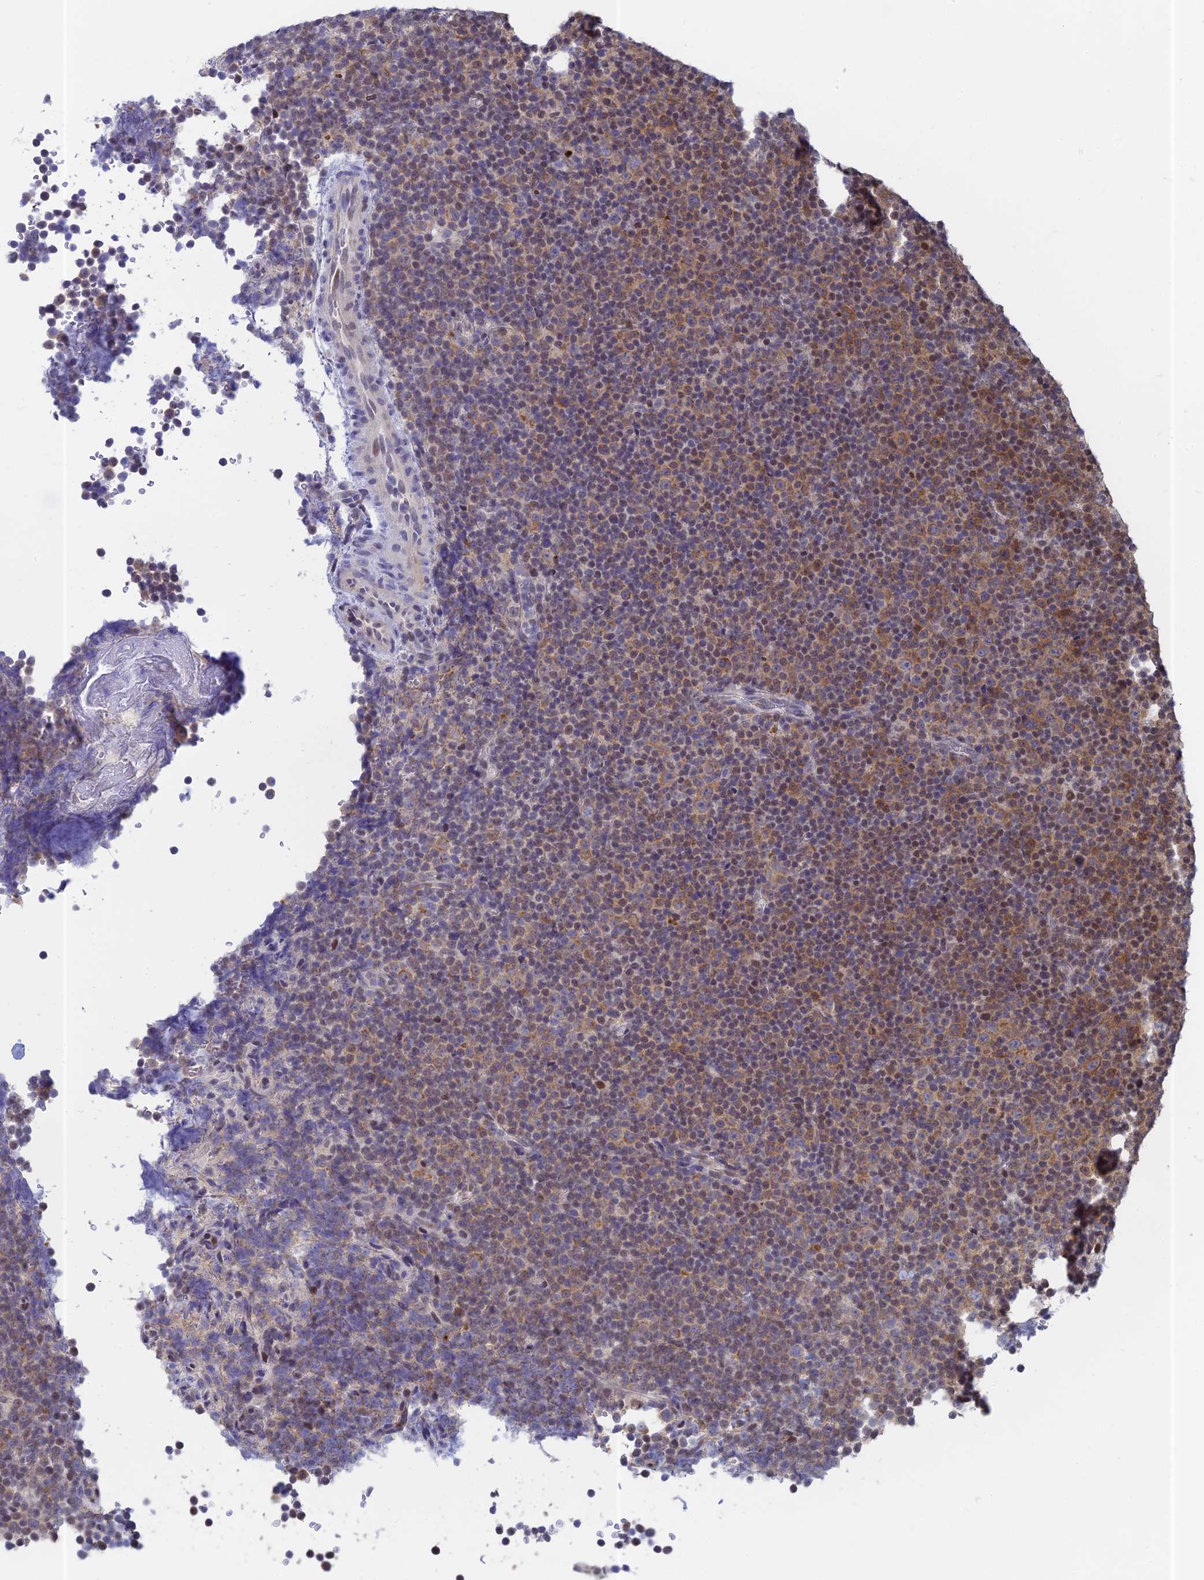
{"staining": {"intensity": "moderate", "quantity": "25%-75%", "location": "cytoplasmic/membranous,nuclear"}, "tissue": "lymphoma", "cell_type": "Tumor cells", "image_type": "cancer", "snomed": [{"axis": "morphology", "description": "Malignant lymphoma, non-Hodgkin's type, Low grade"}, {"axis": "topography", "description": "Lymph node"}], "caption": "Brown immunohistochemical staining in human malignant lymphoma, non-Hodgkin's type (low-grade) shows moderate cytoplasmic/membranous and nuclear expression in approximately 25%-75% of tumor cells.", "gene": "MRPL17", "patient": {"sex": "female", "age": 67}}